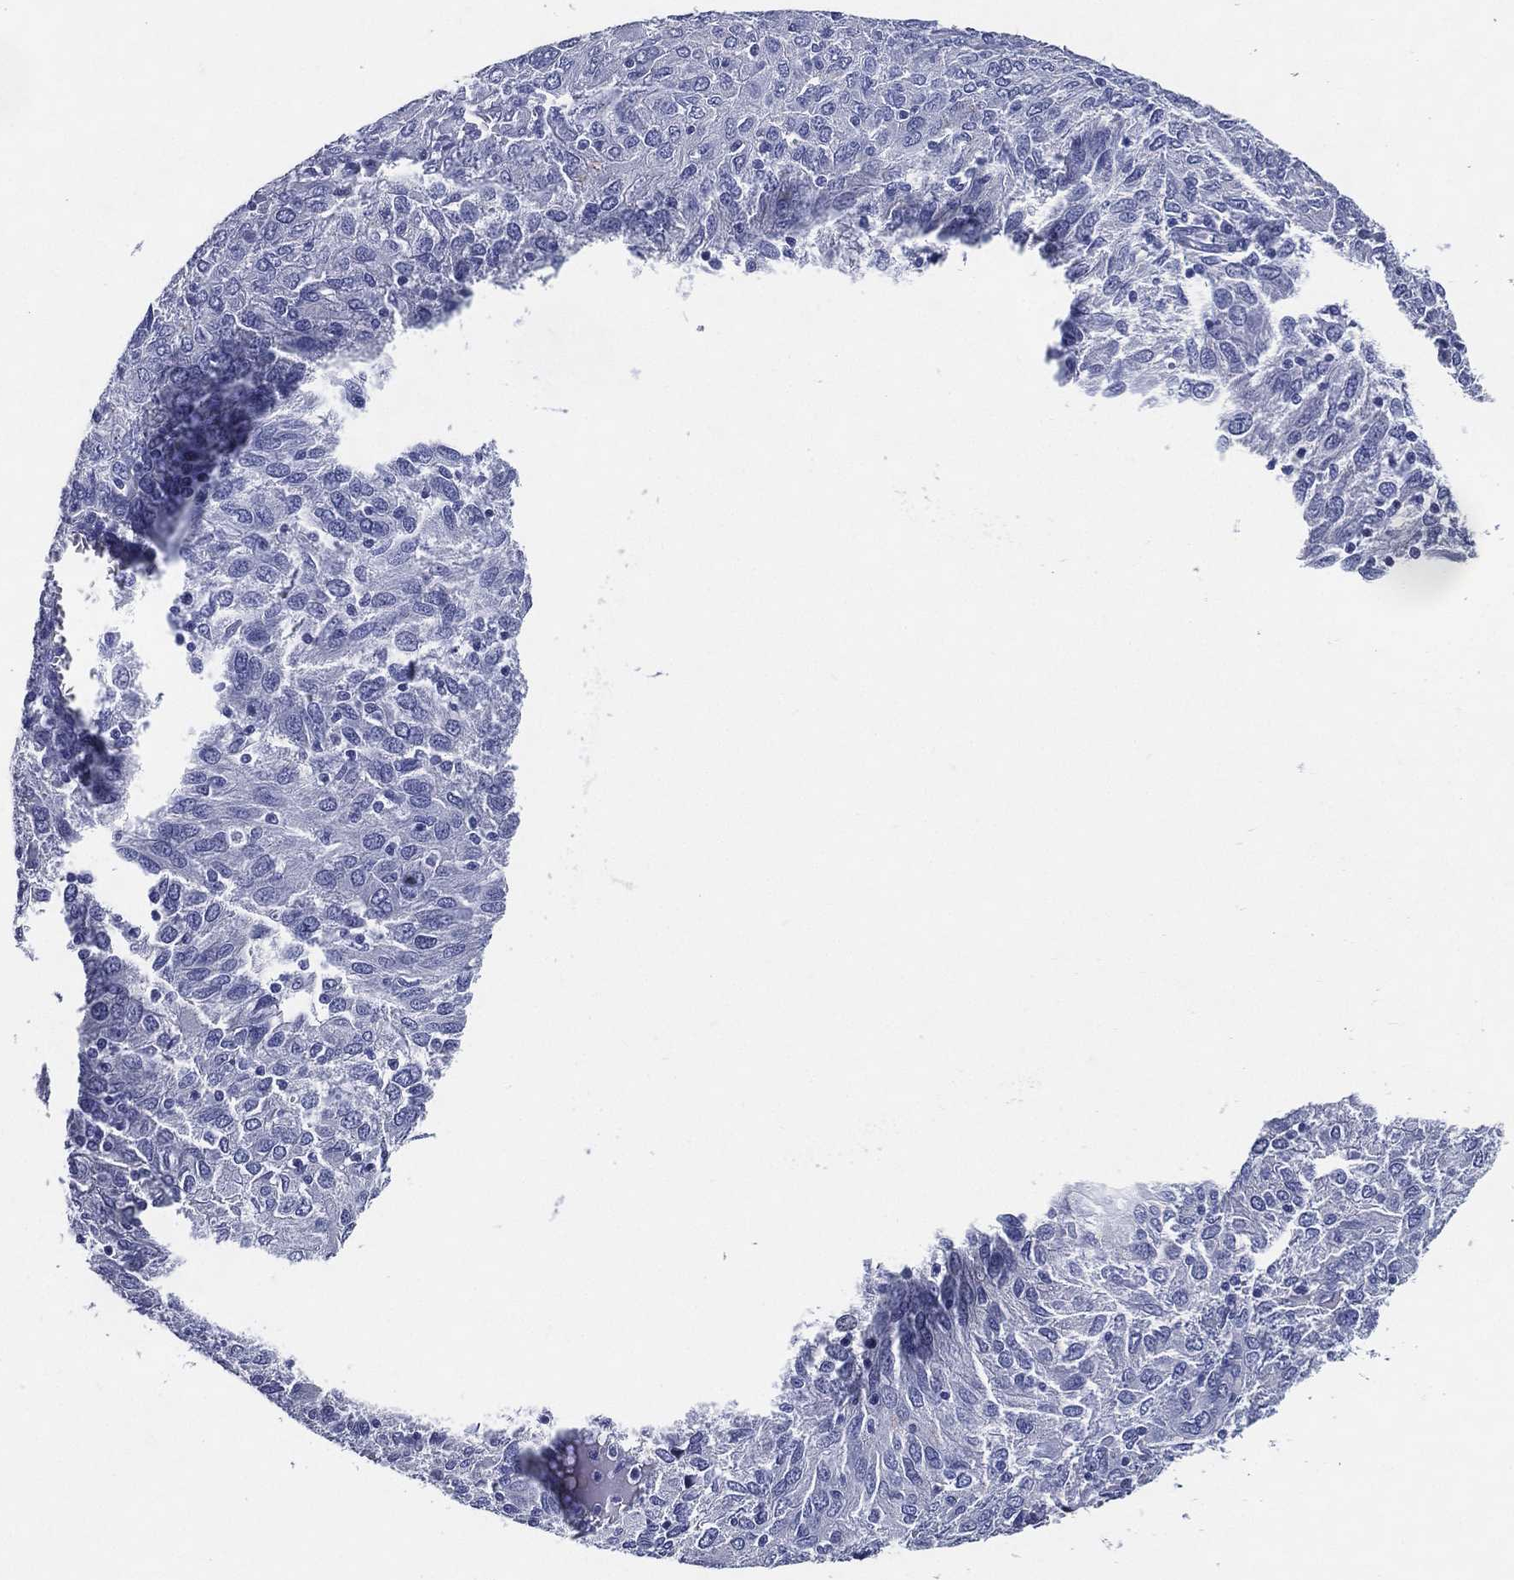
{"staining": {"intensity": "negative", "quantity": "none", "location": "none"}, "tissue": "ovarian cancer", "cell_type": "Tumor cells", "image_type": "cancer", "snomed": [{"axis": "morphology", "description": "Carcinoma, endometroid"}, {"axis": "topography", "description": "Ovary"}], "caption": "Human ovarian cancer stained for a protein using immunohistochemistry demonstrates no positivity in tumor cells.", "gene": "ACE2", "patient": {"sex": "female", "age": 50}}